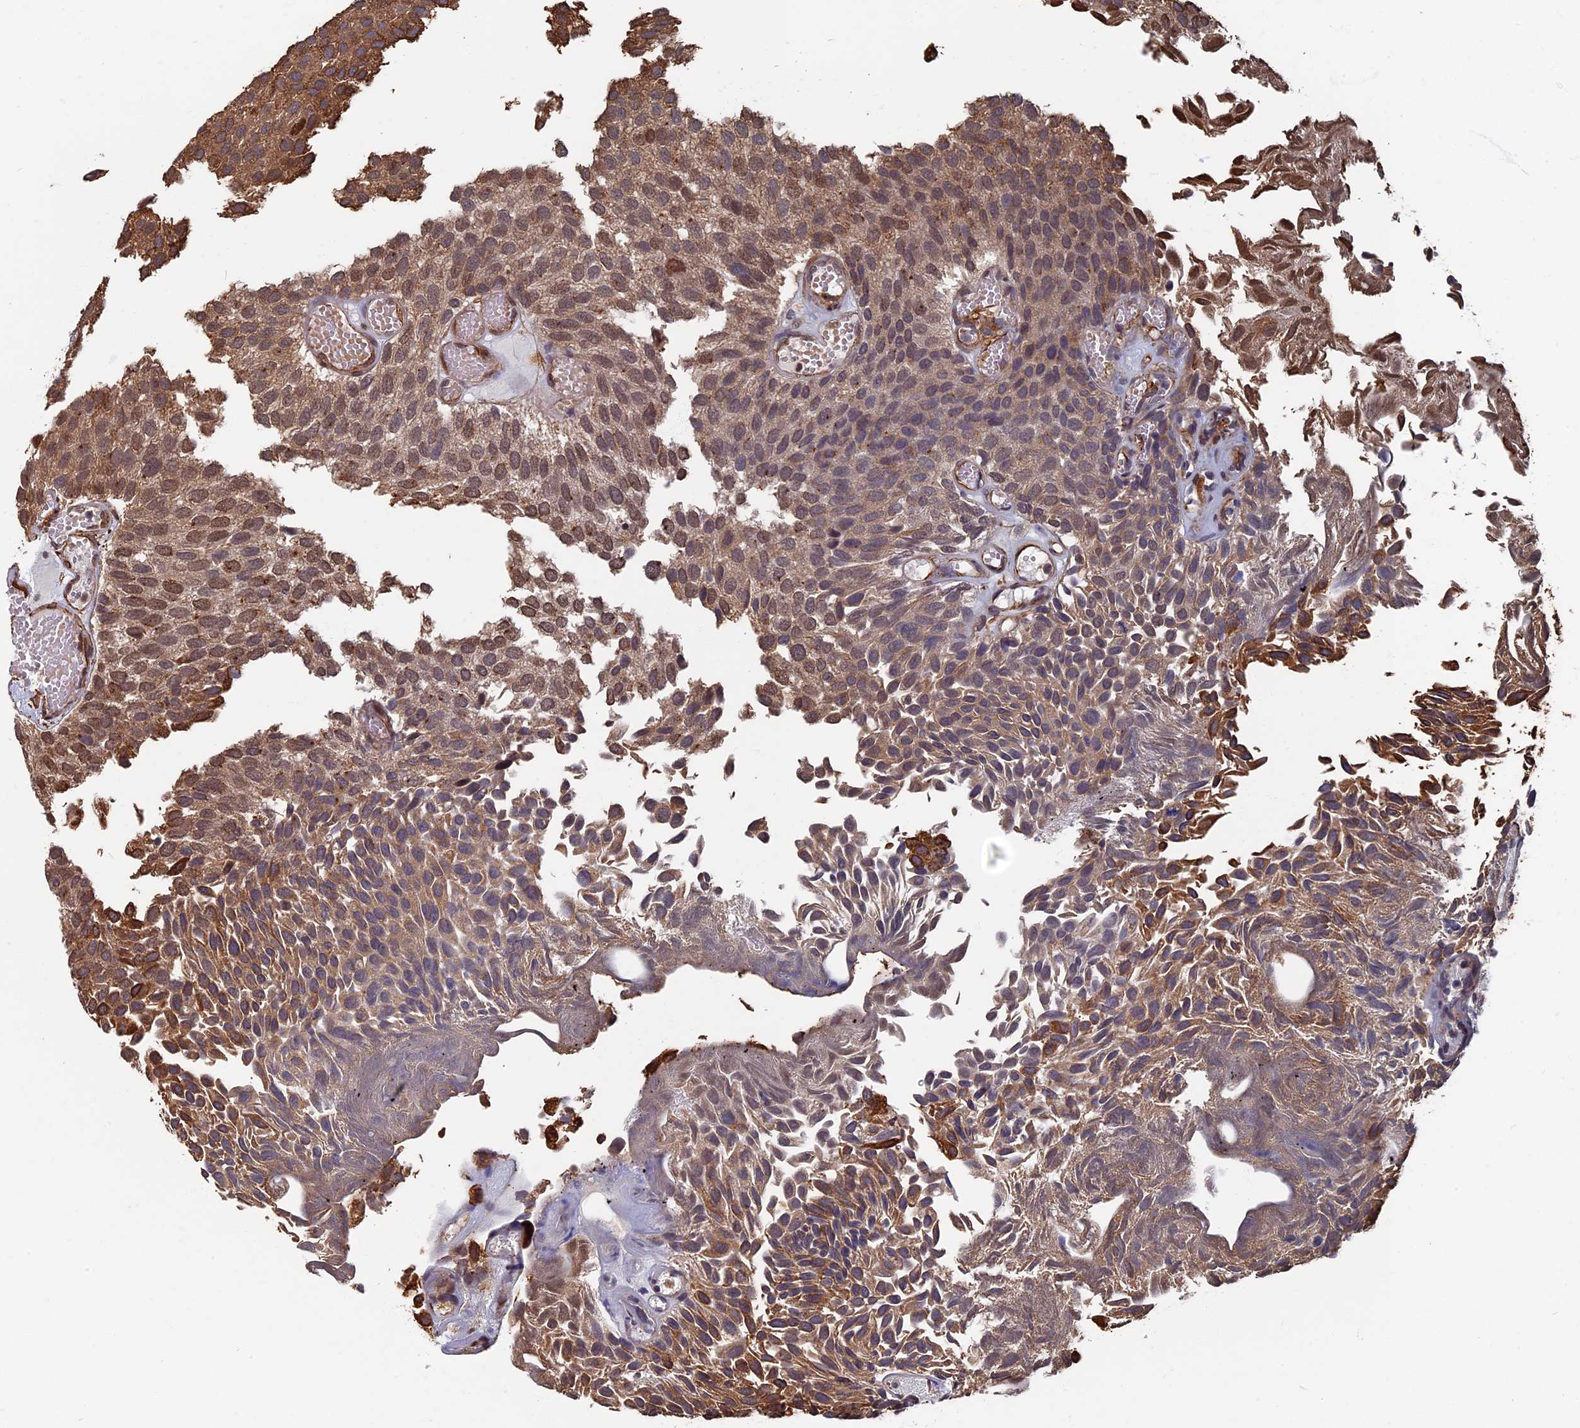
{"staining": {"intensity": "moderate", "quantity": ">75%", "location": "cytoplasmic/membranous,nuclear"}, "tissue": "urothelial cancer", "cell_type": "Tumor cells", "image_type": "cancer", "snomed": [{"axis": "morphology", "description": "Urothelial carcinoma, Low grade"}, {"axis": "topography", "description": "Urinary bladder"}], "caption": "Immunohistochemistry (DAB (3,3'-diaminobenzidine)) staining of human urothelial carcinoma (low-grade) exhibits moderate cytoplasmic/membranous and nuclear protein staining in approximately >75% of tumor cells. The staining was performed using DAB (3,3'-diaminobenzidine), with brown indicating positive protein expression. Nuclei are stained blue with hematoxylin.", "gene": "CTDP1", "patient": {"sex": "male", "age": 89}}